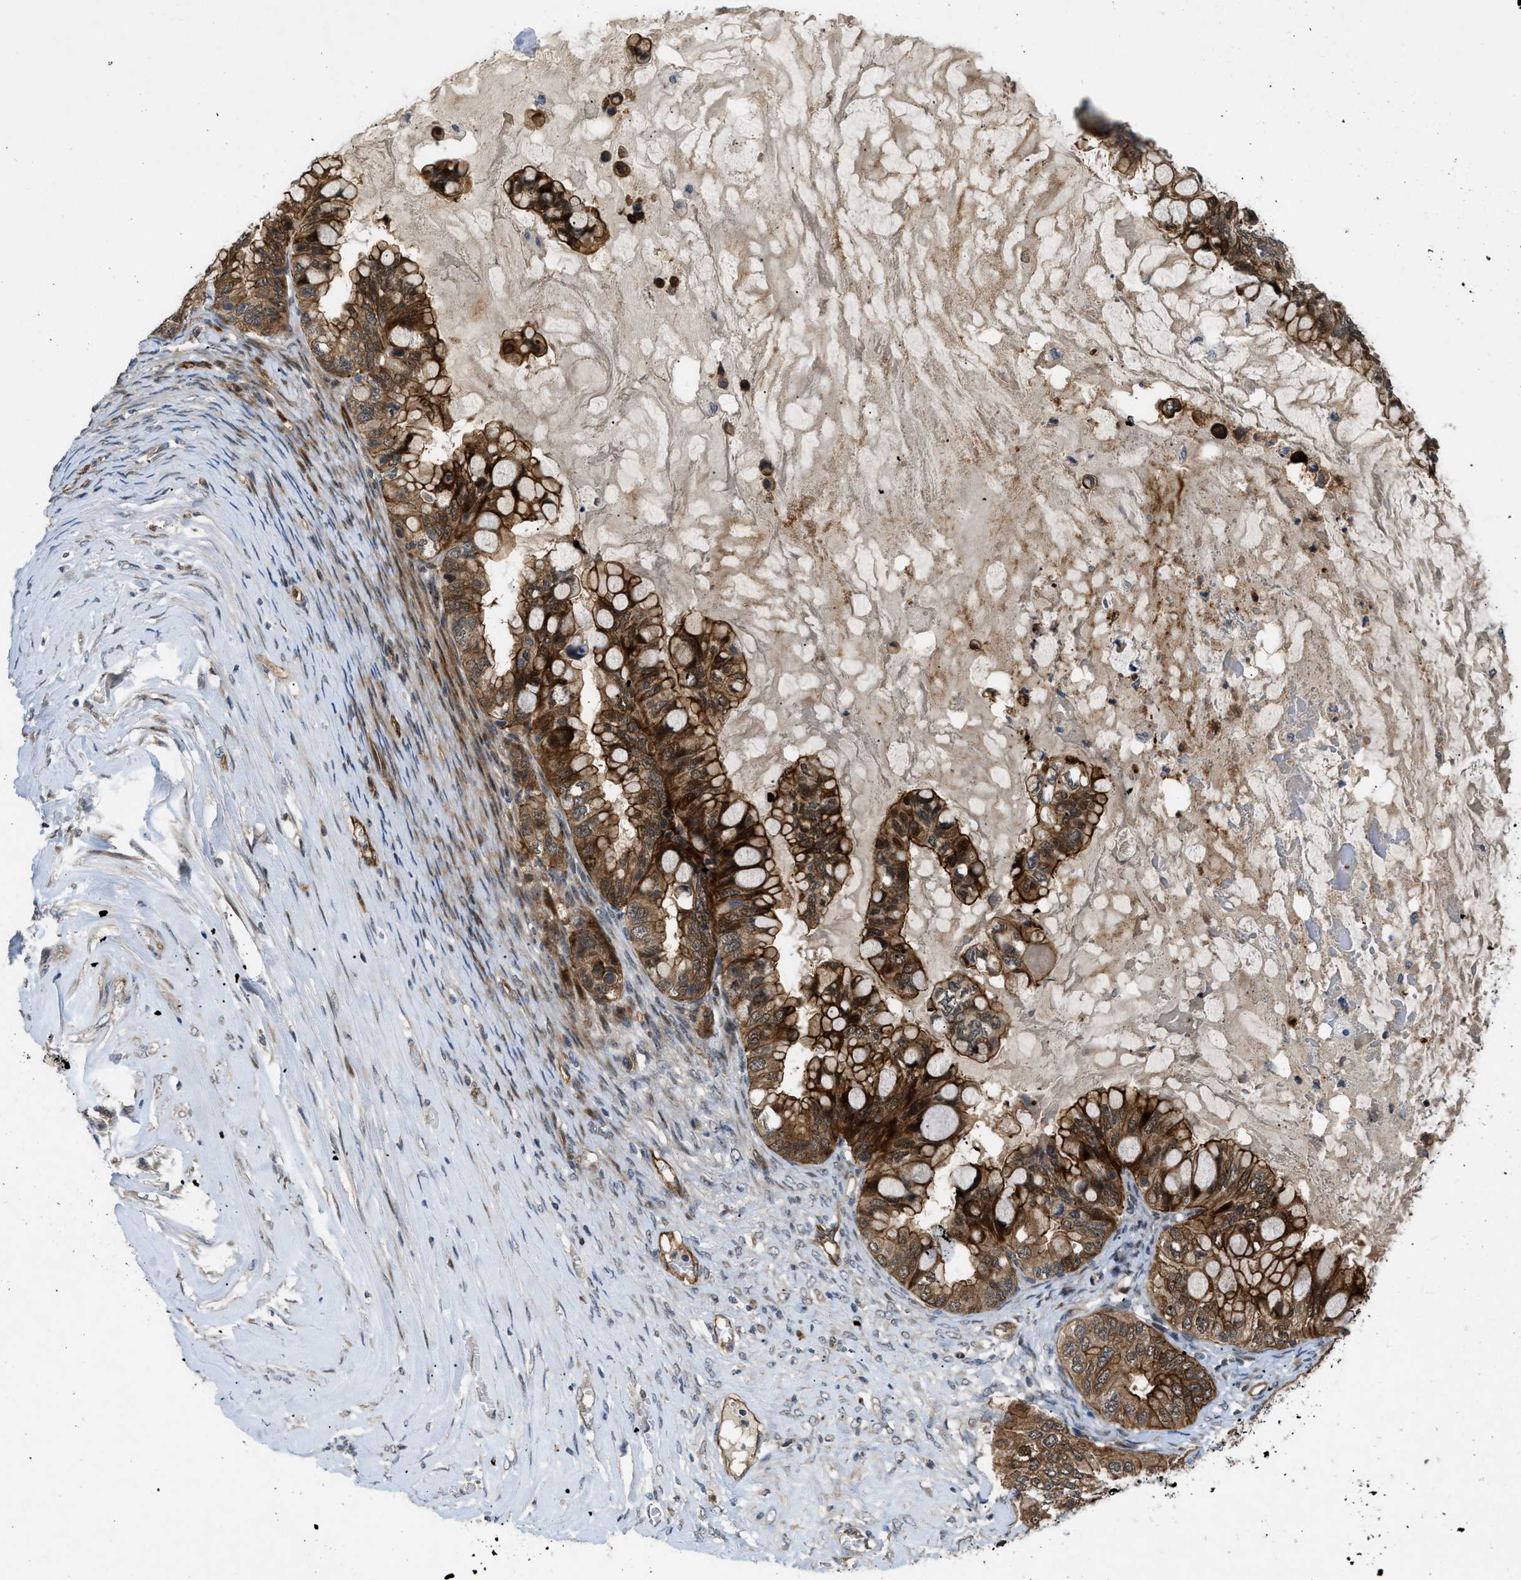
{"staining": {"intensity": "strong", "quantity": ">75%", "location": "cytoplasmic/membranous,nuclear"}, "tissue": "ovarian cancer", "cell_type": "Tumor cells", "image_type": "cancer", "snomed": [{"axis": "morphology", "description": "Cystadenocarcinoma, mucinous, NOS"}, {"axis": "topography", "description": "Ovary"}], "caption": "Immunohistochemical staining of human ovarian cancer demonstrates high levels of strong cytoplasmic/membranous and nuclear protein staining in about >75% of tumor cells.", "gene": "TRAK2", "patient": {"sex": "female", "age": 80}}